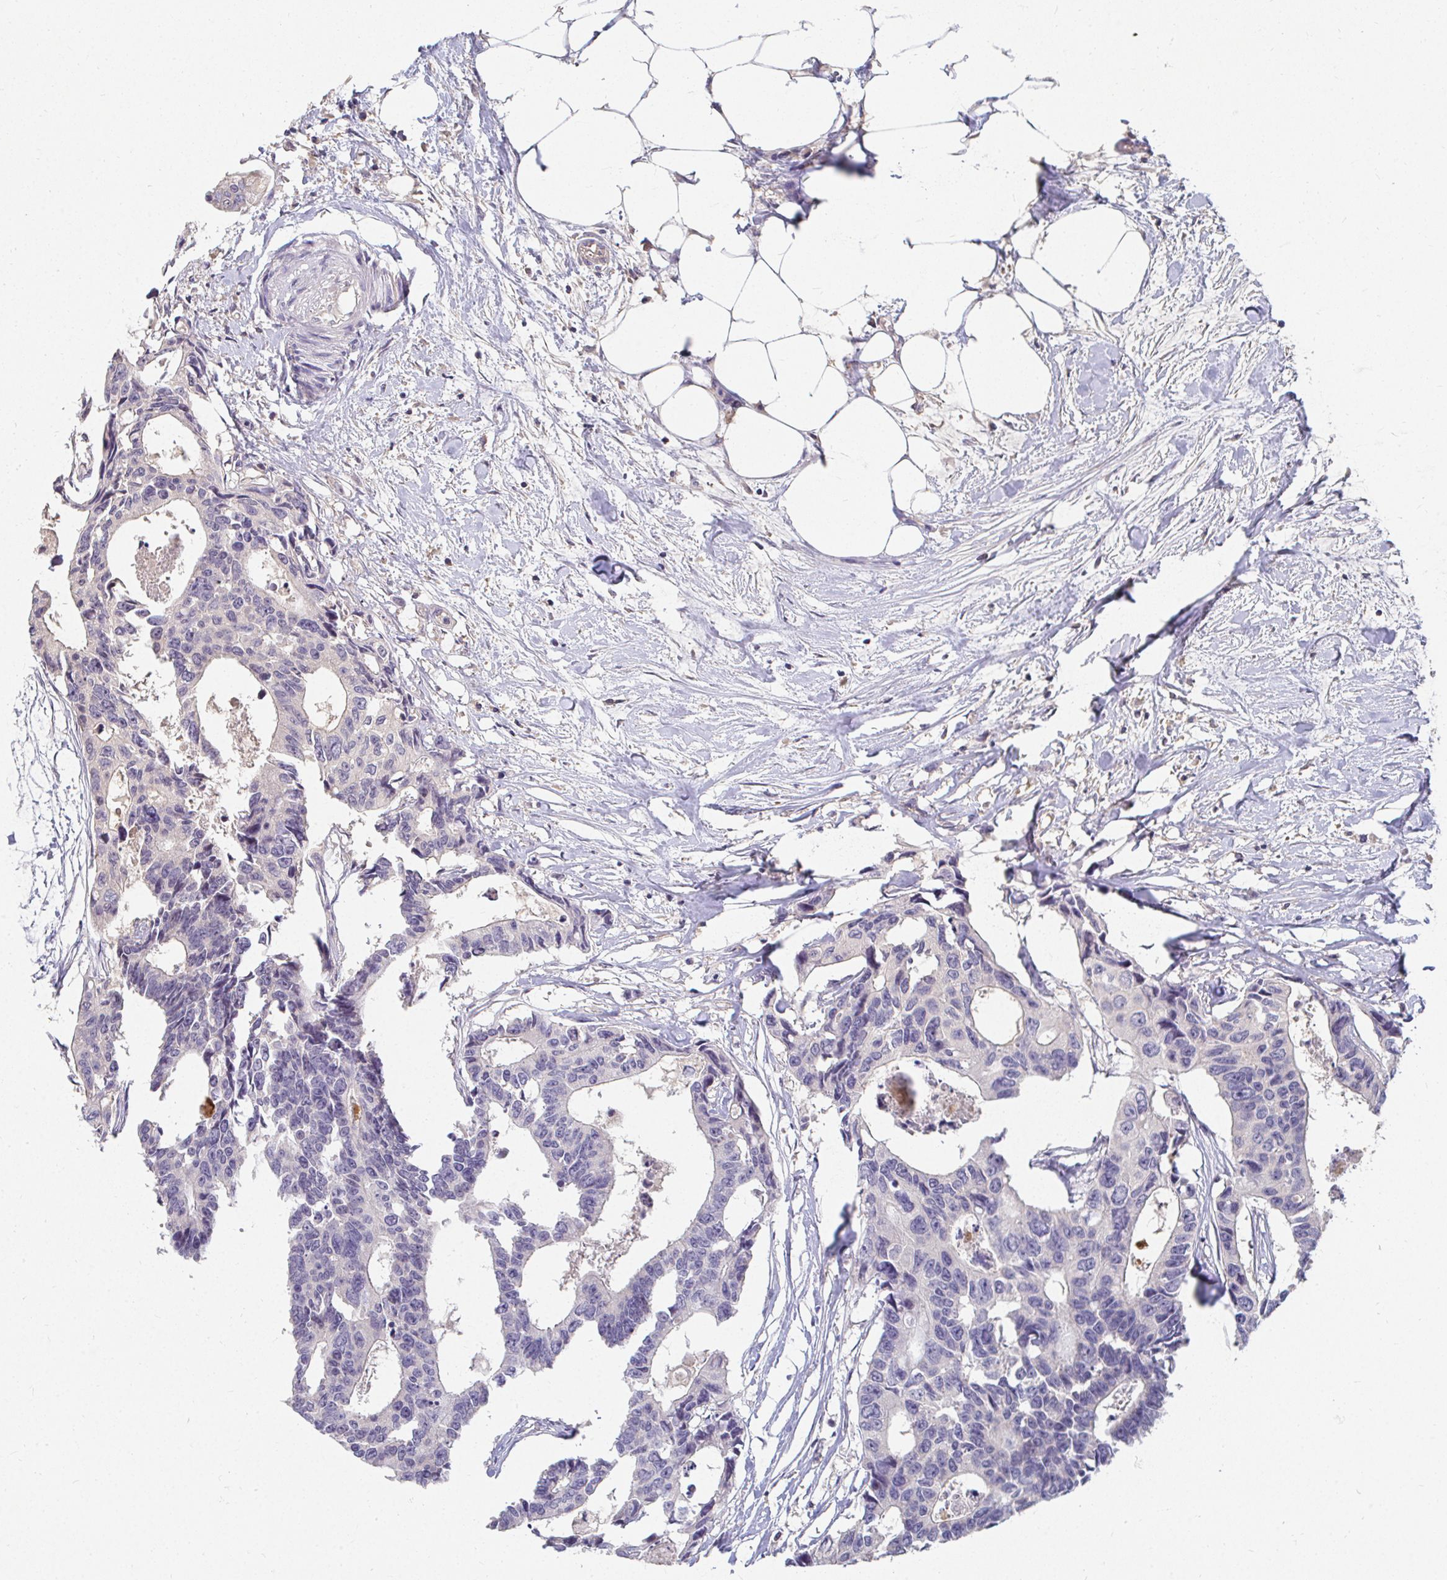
{"staining": {"intensity": "negative", "quantity": "none", "location": "none"}, "tissue": "colorectal cancer", "cell_type": "Tumor cells", "image_type": "cancer", "snomed": [{"axis": "morphology", "description": "Adenocarcinoma, NOS"}, {"axis": "topography", "description": "Rectum"}], "caption": "An image of colorectal cancer stained for a protein shows no brown staining in tumor cells.", "gene": "LOXL4", "patient": {"sex": "male", "age": 57}}